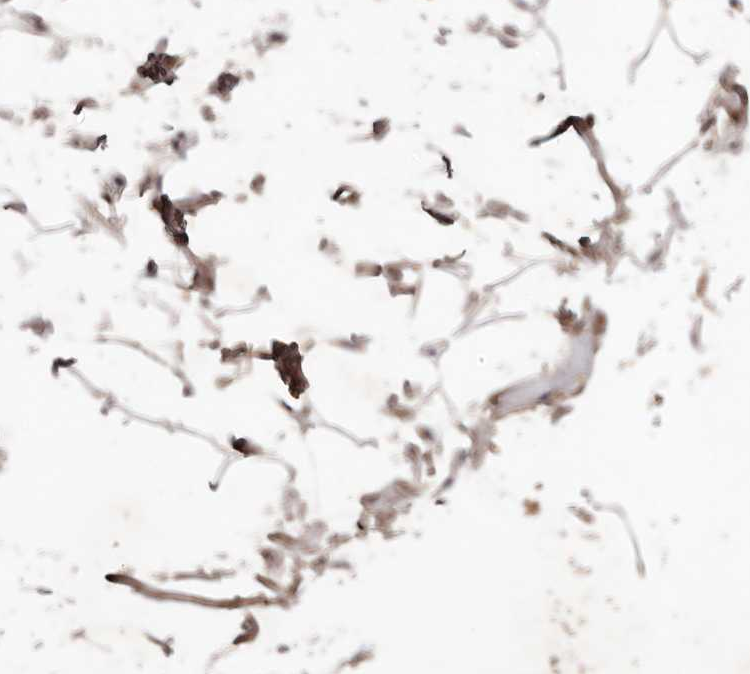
{"staining": {"intensity": "weak", "quantity": ">75%", "location": "cytoplasmic/membranous"}, "tissue": "adipose tissue", "cell_type": "Adipocytes", "image_type": "normal", "snomed": [{"axis": "morphology", "description": "Normal tissue, NOS"}, {"axis": "topography", "description": "Breast"}], "caption": "Immunohistochemistry (IHC) (DAB) staining of benign adipose tissue shows weak cytoplasmic/membranous protein staining in about >75% of adipocytes.", "gene": "WRN", "patient": {"sex": "female", "age": 23}}